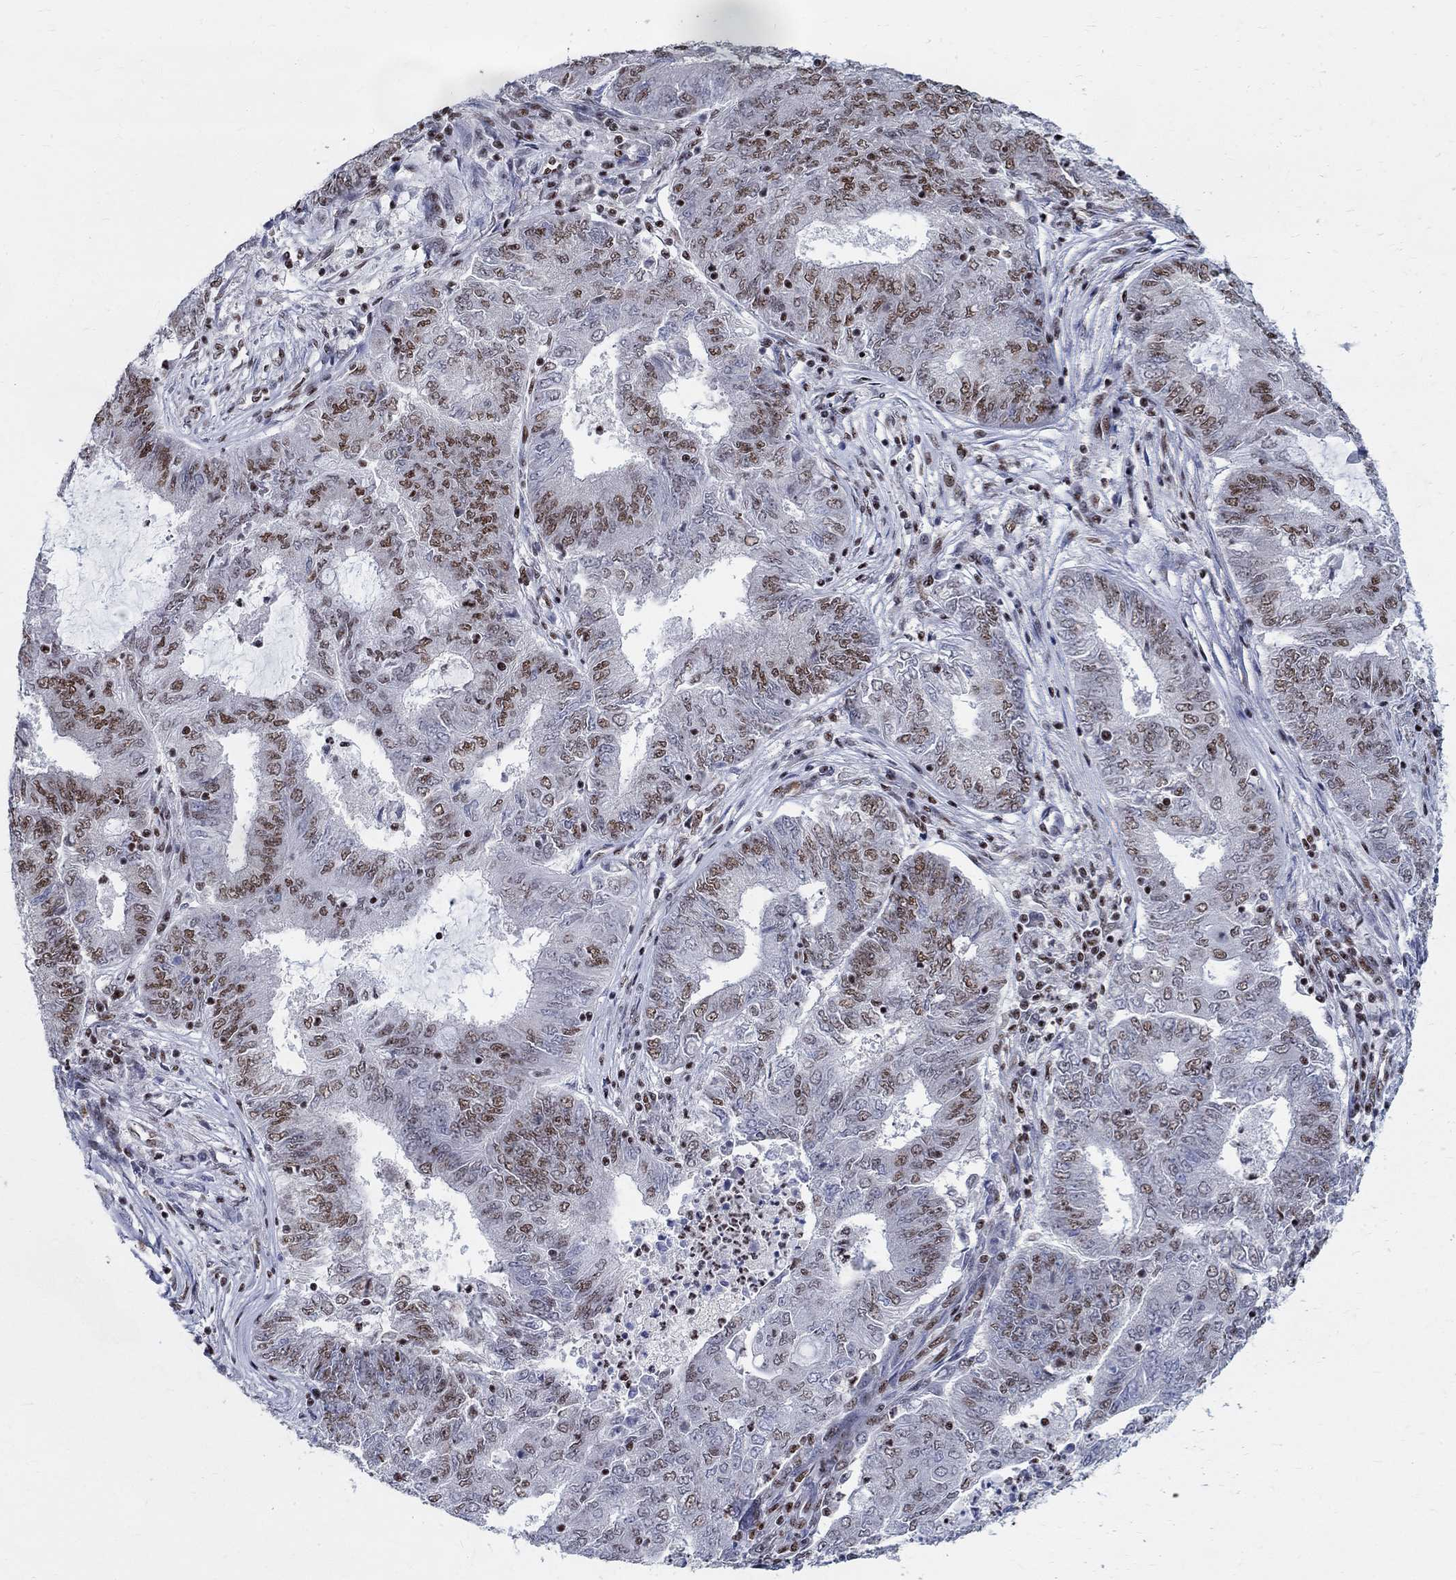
{"staining": {"intensity": "moderate", "quantity": "25%-75%", "location": "nuclear"}, "tissue": "endometrial cancer", "cell_type": "Tumor cells", "image_type": "cancer", "snomed": [{"axis": "morphology", "description": "Adenocarcinoma, NOS"}, {"axis": "topography", "description": "Endometrium"}], "caption": "A brown stain shows moderate nuclear expression of a protein in human adenocarcinoma (endometrial) tumor cells. (Brightfield microscopy of DAB IHC at high magnification).", "gene": "FBXO16", "patient": {"sex": "female", "age": 62}}